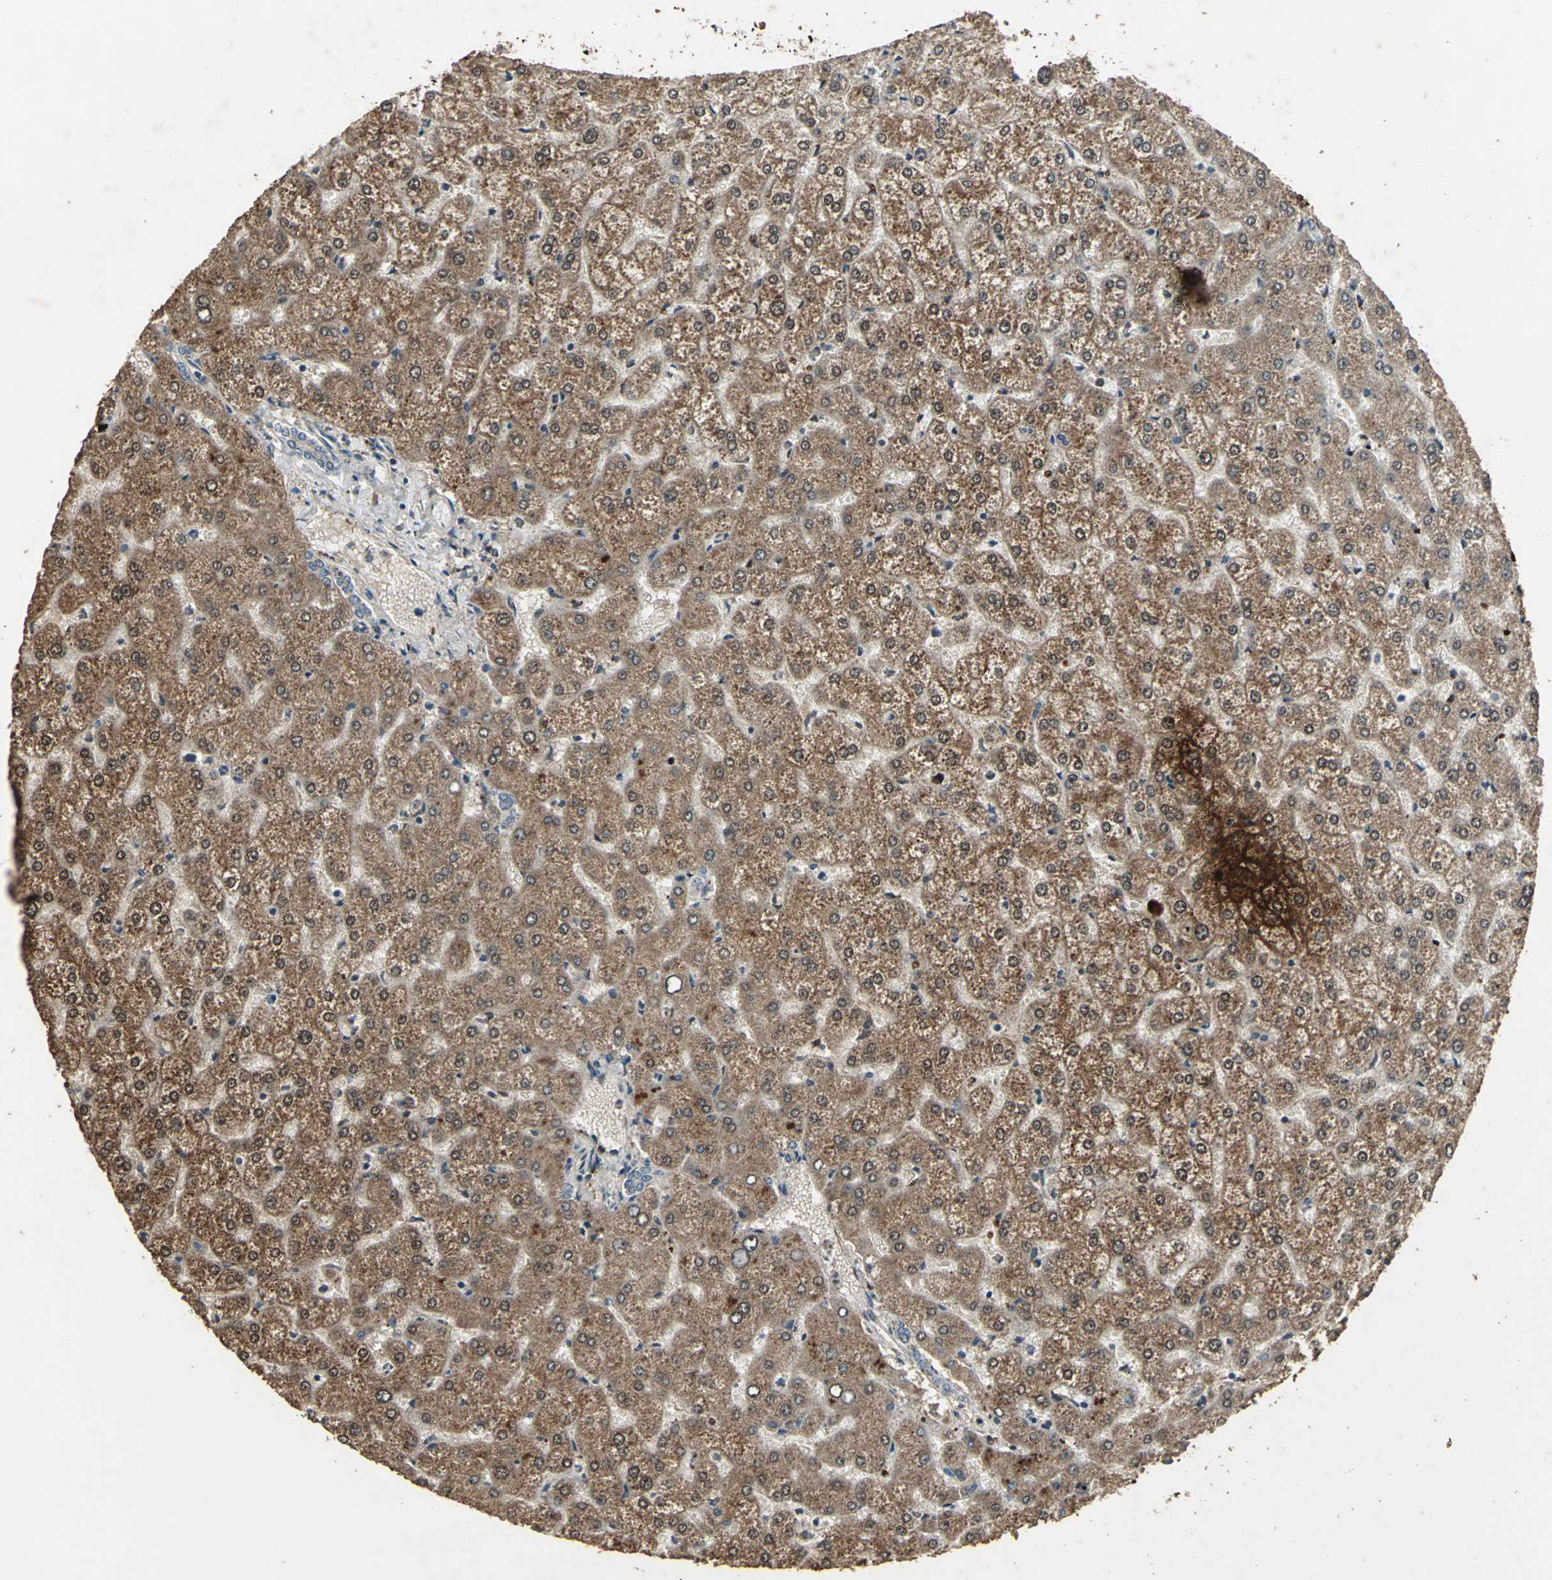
{"staining": {"intensity": "weak", "quantity": ">75%", "location": "cytoplasmic/membranous"}, "tissue": "liver", "cell_type": "Cholangiocytes", "image_type": "normal", "snomed": [{"axis": "morphology", "description": "Normal tissue, NOS"}, {"axis": "topography", "description": "Liver"}], "caption": "This image reveals unremarkable liver stained with IHC to label a protein in brown. The cytoplasmic/membranous of cholangiocytes show weak positivity for the protein. Nuclei are counter-stained blue.", "gene": "SEPTIN4", "patient": {"sex": "female", "age": 32}}